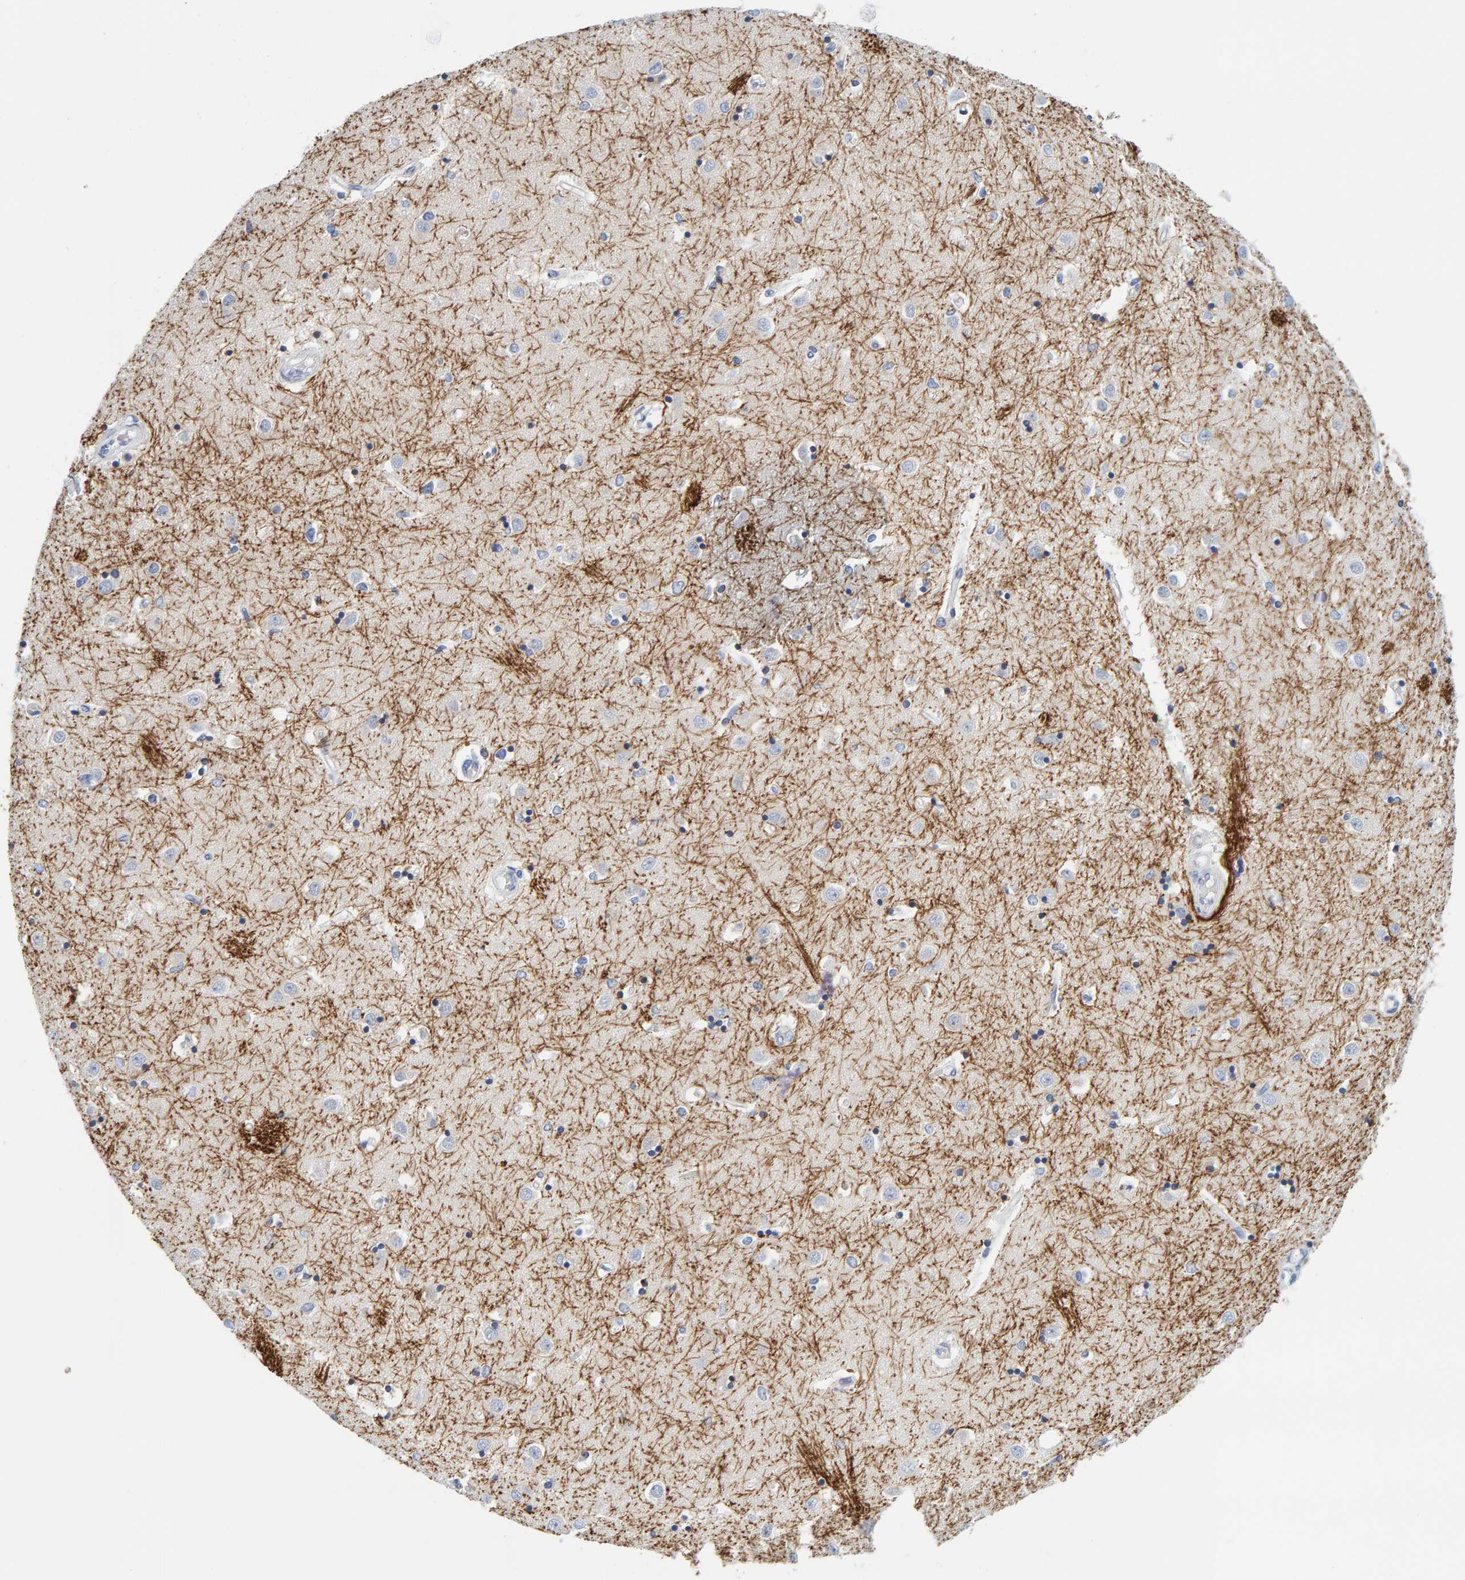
{"staining": {"intensity": "strong", "quantity": "<25%", "location": "cytoplasmic/membranous"}, "tissue": "caudate", "cell_type": "Glial cells", "image_type": "normal", "snomed": [{"axis": "morphology", "description": "Normal tissue, NOS"}, {"axis": "topography", "description": "Lateral ventricle wall"}], "caption": "IHC image of unremarkable caudate: caudate stained using immunohistochemistry shows medium levels of strong protein expression localized specifically in the cytoplasmic/membranous of glial cells, appearing as a cytoplasmic/membranous brown color.", "gene": "MOG", "patient": {"sex": "male", "age": 45}}